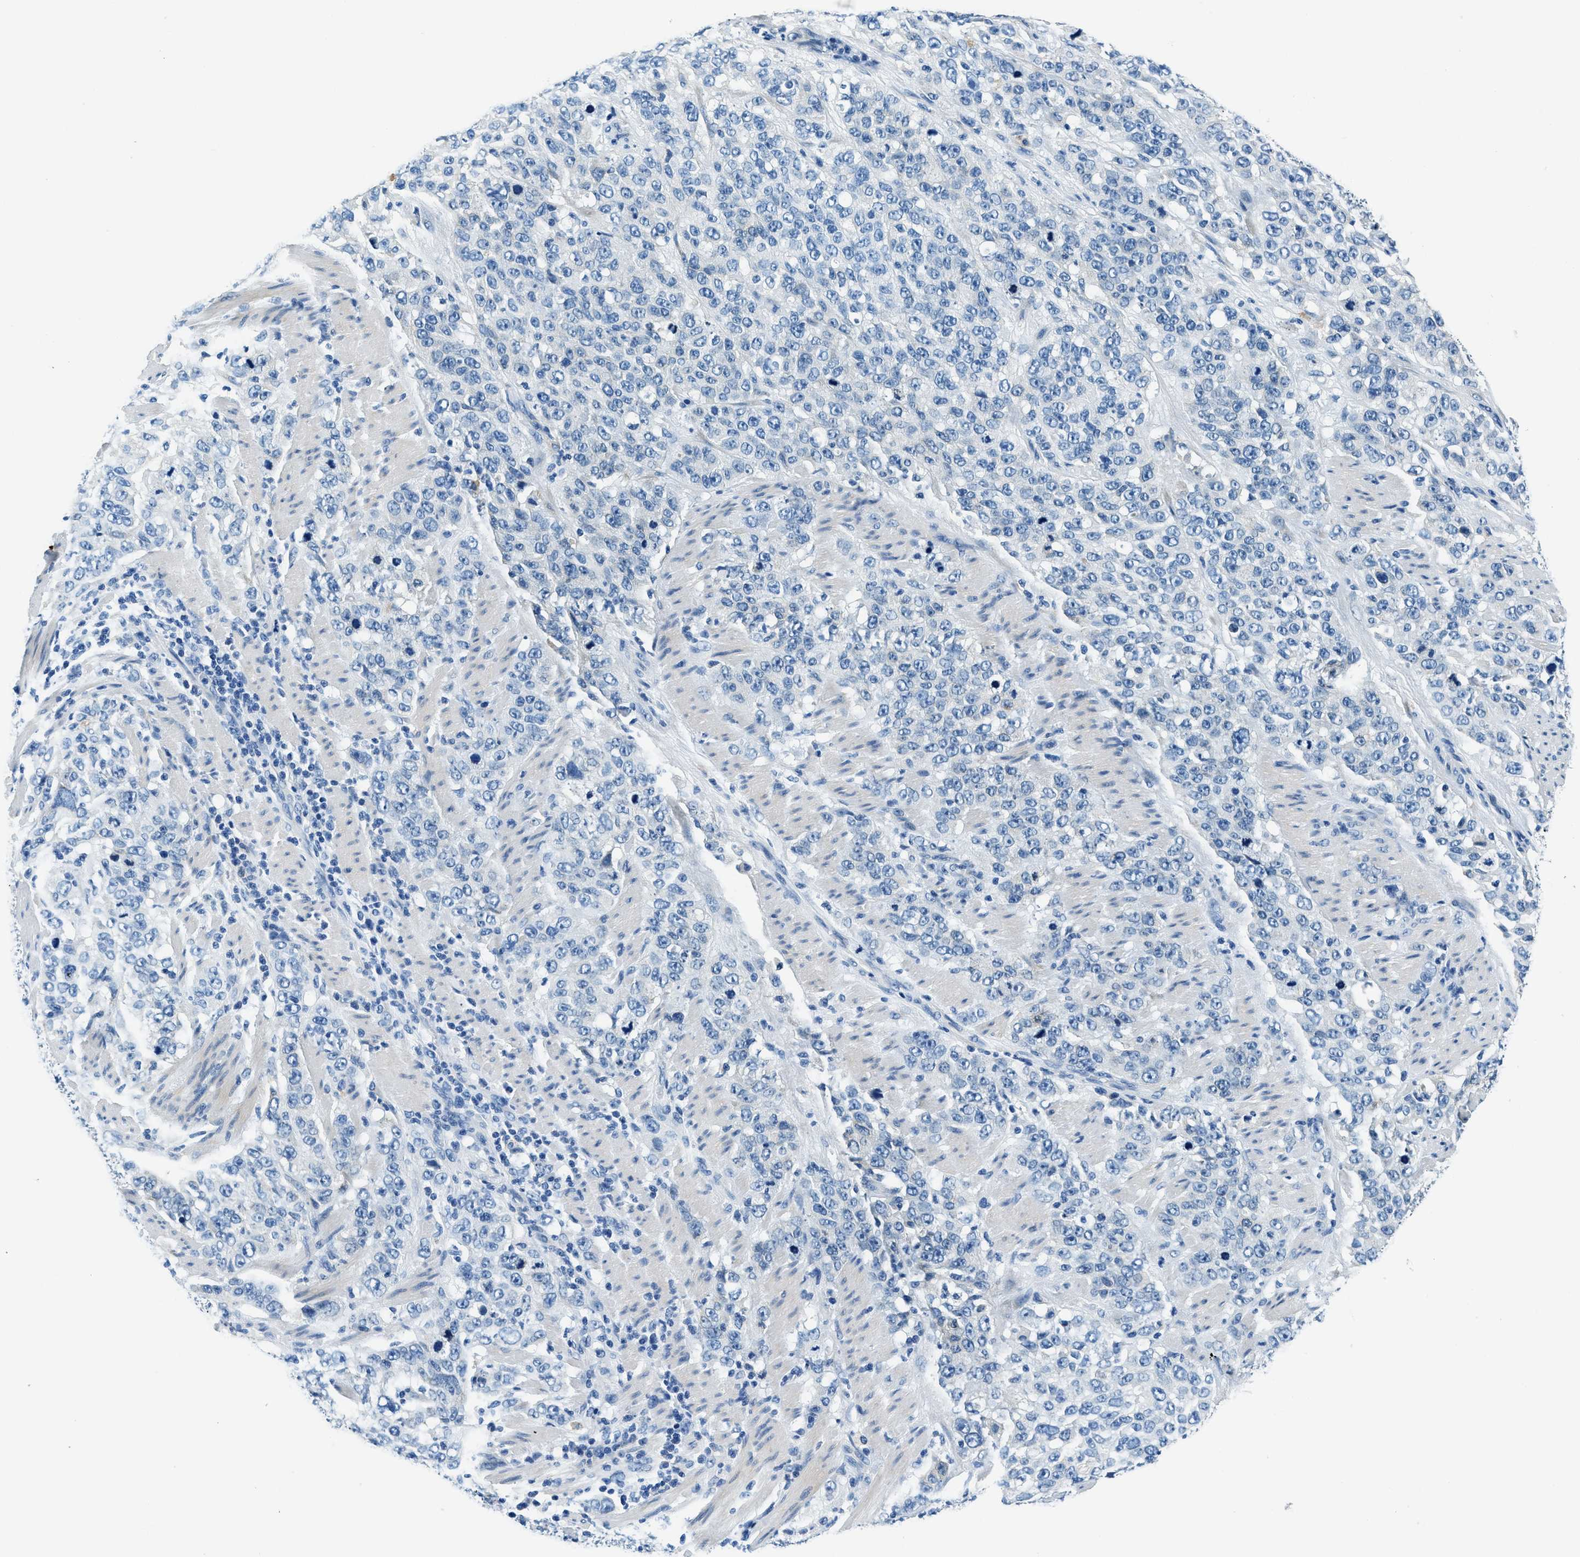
{"staining": {"intensity": "negative", "quantity": "none", "location": "none"}, "tissue": "stomach cancer", "cell_type": "Tumor cells", "image_type": "cancer", "snomed": [{"axis": "morphology", "description": "Adenocarcinoma, NOS"}, {"axis": "topography", "description": "Stomach"}], "caption": "The IHC histopathology image has no significant expression in tumor cells of stomach cancer tissue. The staining is performed using DAB (3,3'-diaminobenzidine) brown chromogen with nuclei counter-stained in using hematoxylin.", "gene": "UBAC2", "patient": {"sex": "male", "age": 48}}